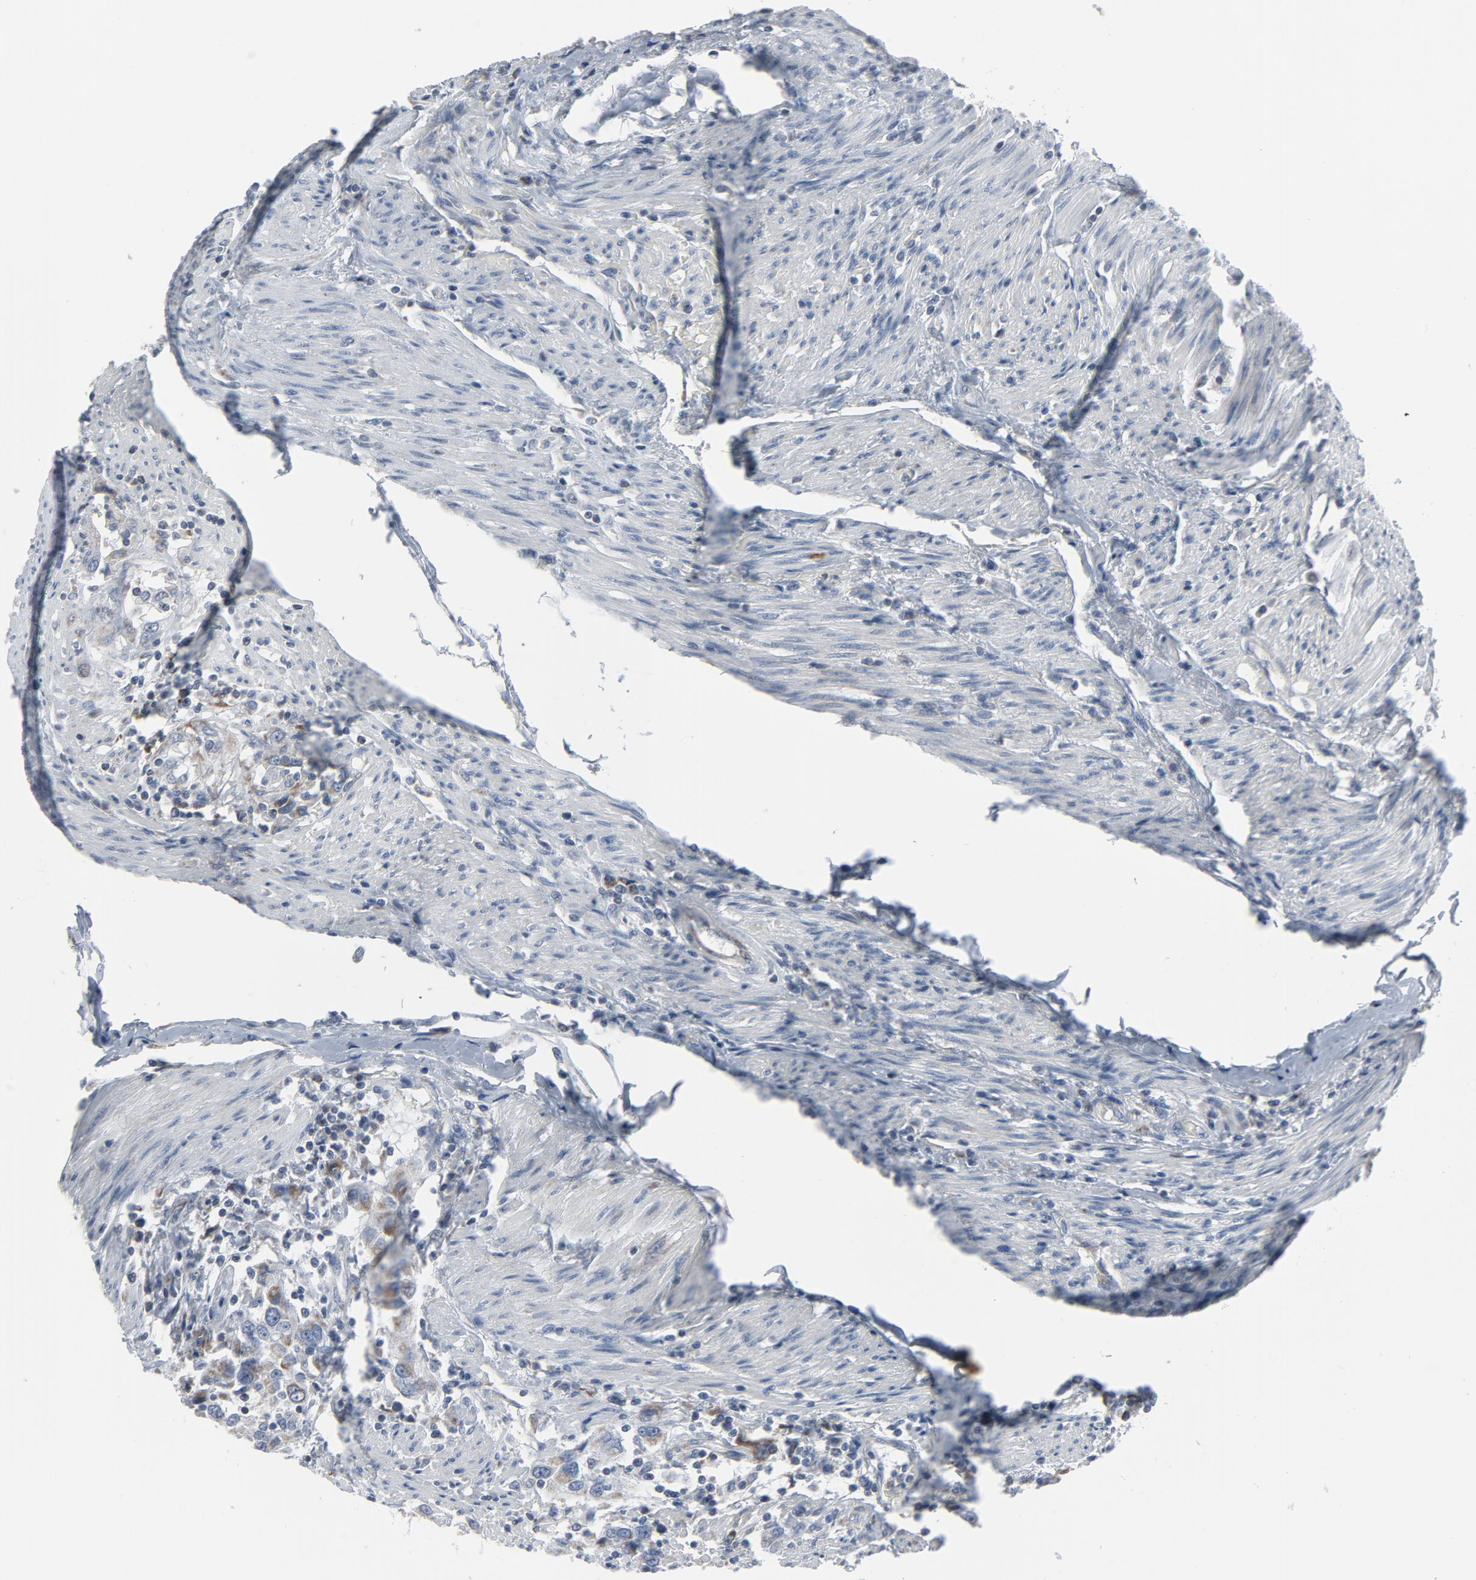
{"staining": {"intensity": "weak", "quantity": "<25%", "location": "cytoplasmic/membranous"}, "tissue": "urothelial cancer", "cell_type": "Tumor cells", "image_type": "cancer", "snomed": [{"axis": "morphology", "description": "Urothelial carcinoma, High grade"}, {"axis": "topography", "description": "Urinary bladder"}], "caption": "Urothelial carcinoma (high-grade) stained for a protein using immunohistochemistry (IHC) reveals no positivity tumor cells.", "gene": "GPX2", "patient": {"sex": "female", "age": 80}}